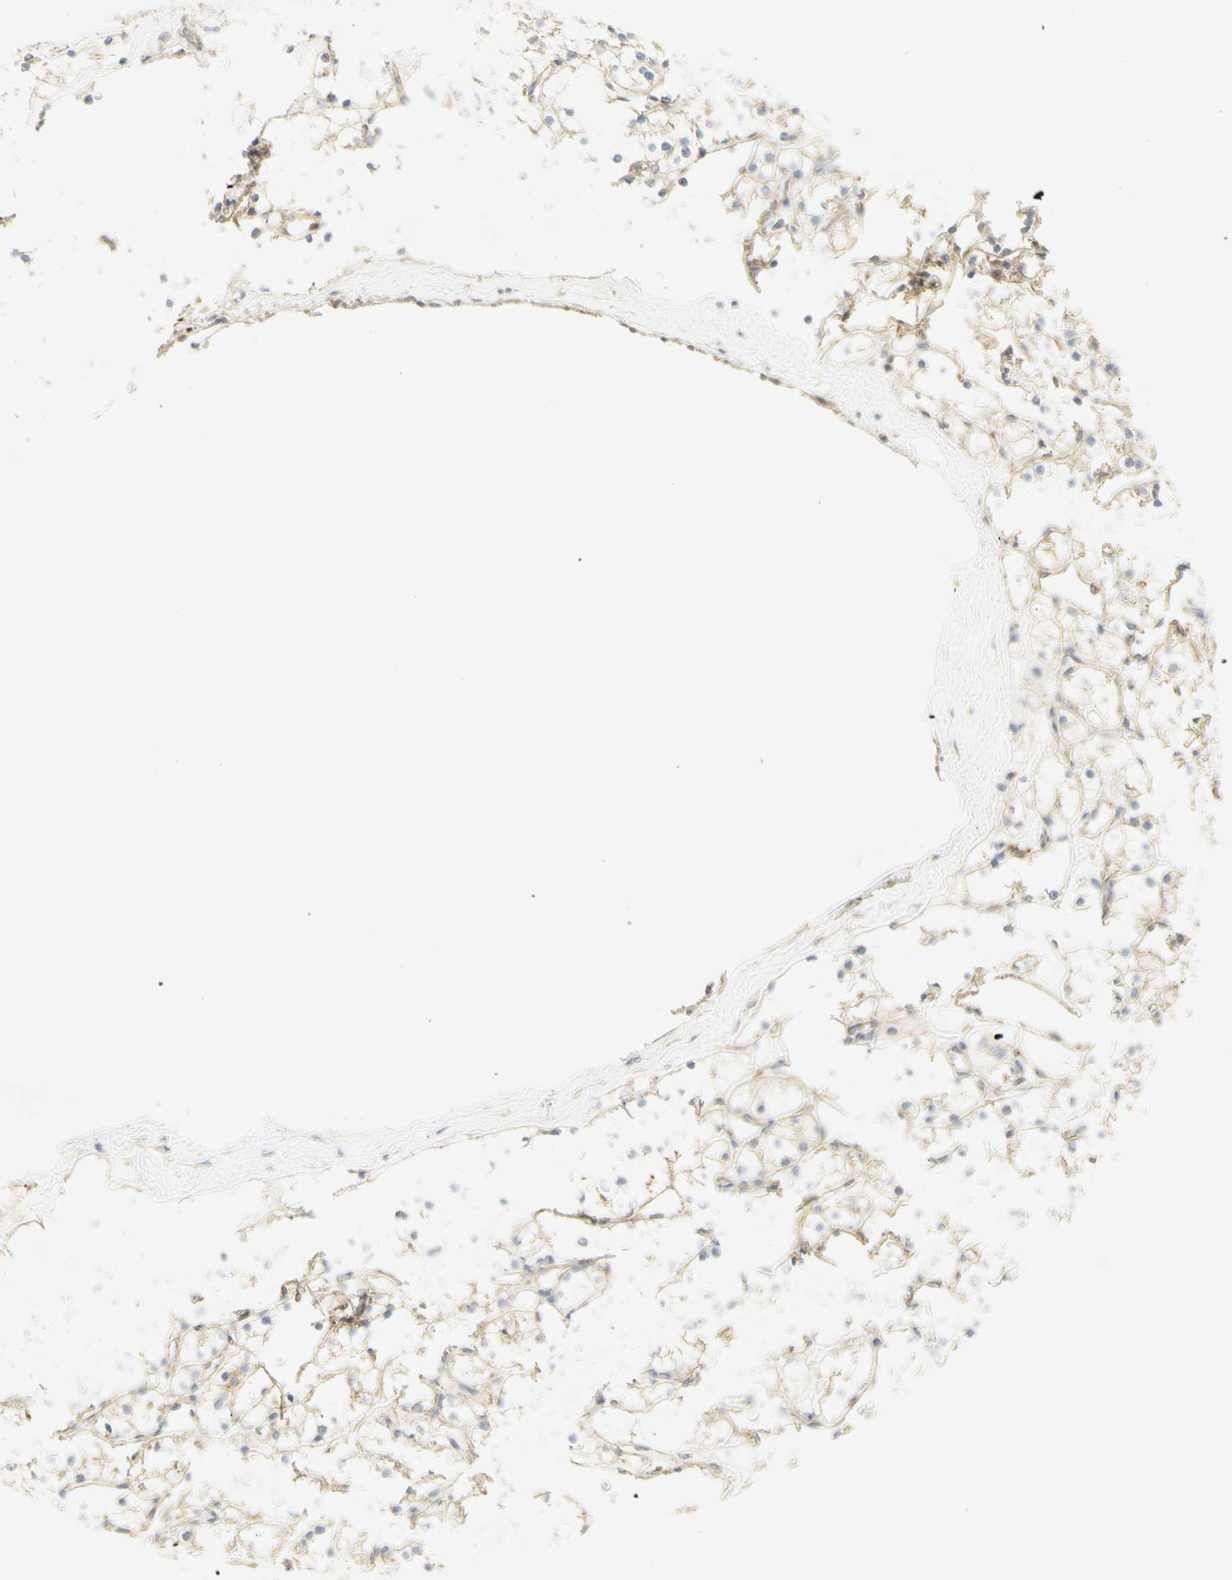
{"staining": {"intensity": "weak", "quantity": ">75%", "location": "cytoplasmic/membranous"}, "tissue": "renal cancer", "cell_type": "Tumor cells", "image_type": "cancer", "snomed": [{"axis": "morphology", "description": "Adenocarcinoma, NOS"}, {"axis": "topography", "description": "Kidney"}], "caption": "Protein expression analysis of human renal cancer (adenocarcinoma) reveals weak cytoplasmic/membranous staining in approximately >75% of tumor cells.", "gene": "KIF11", "patient": {"sex": "female", "age": 60}}